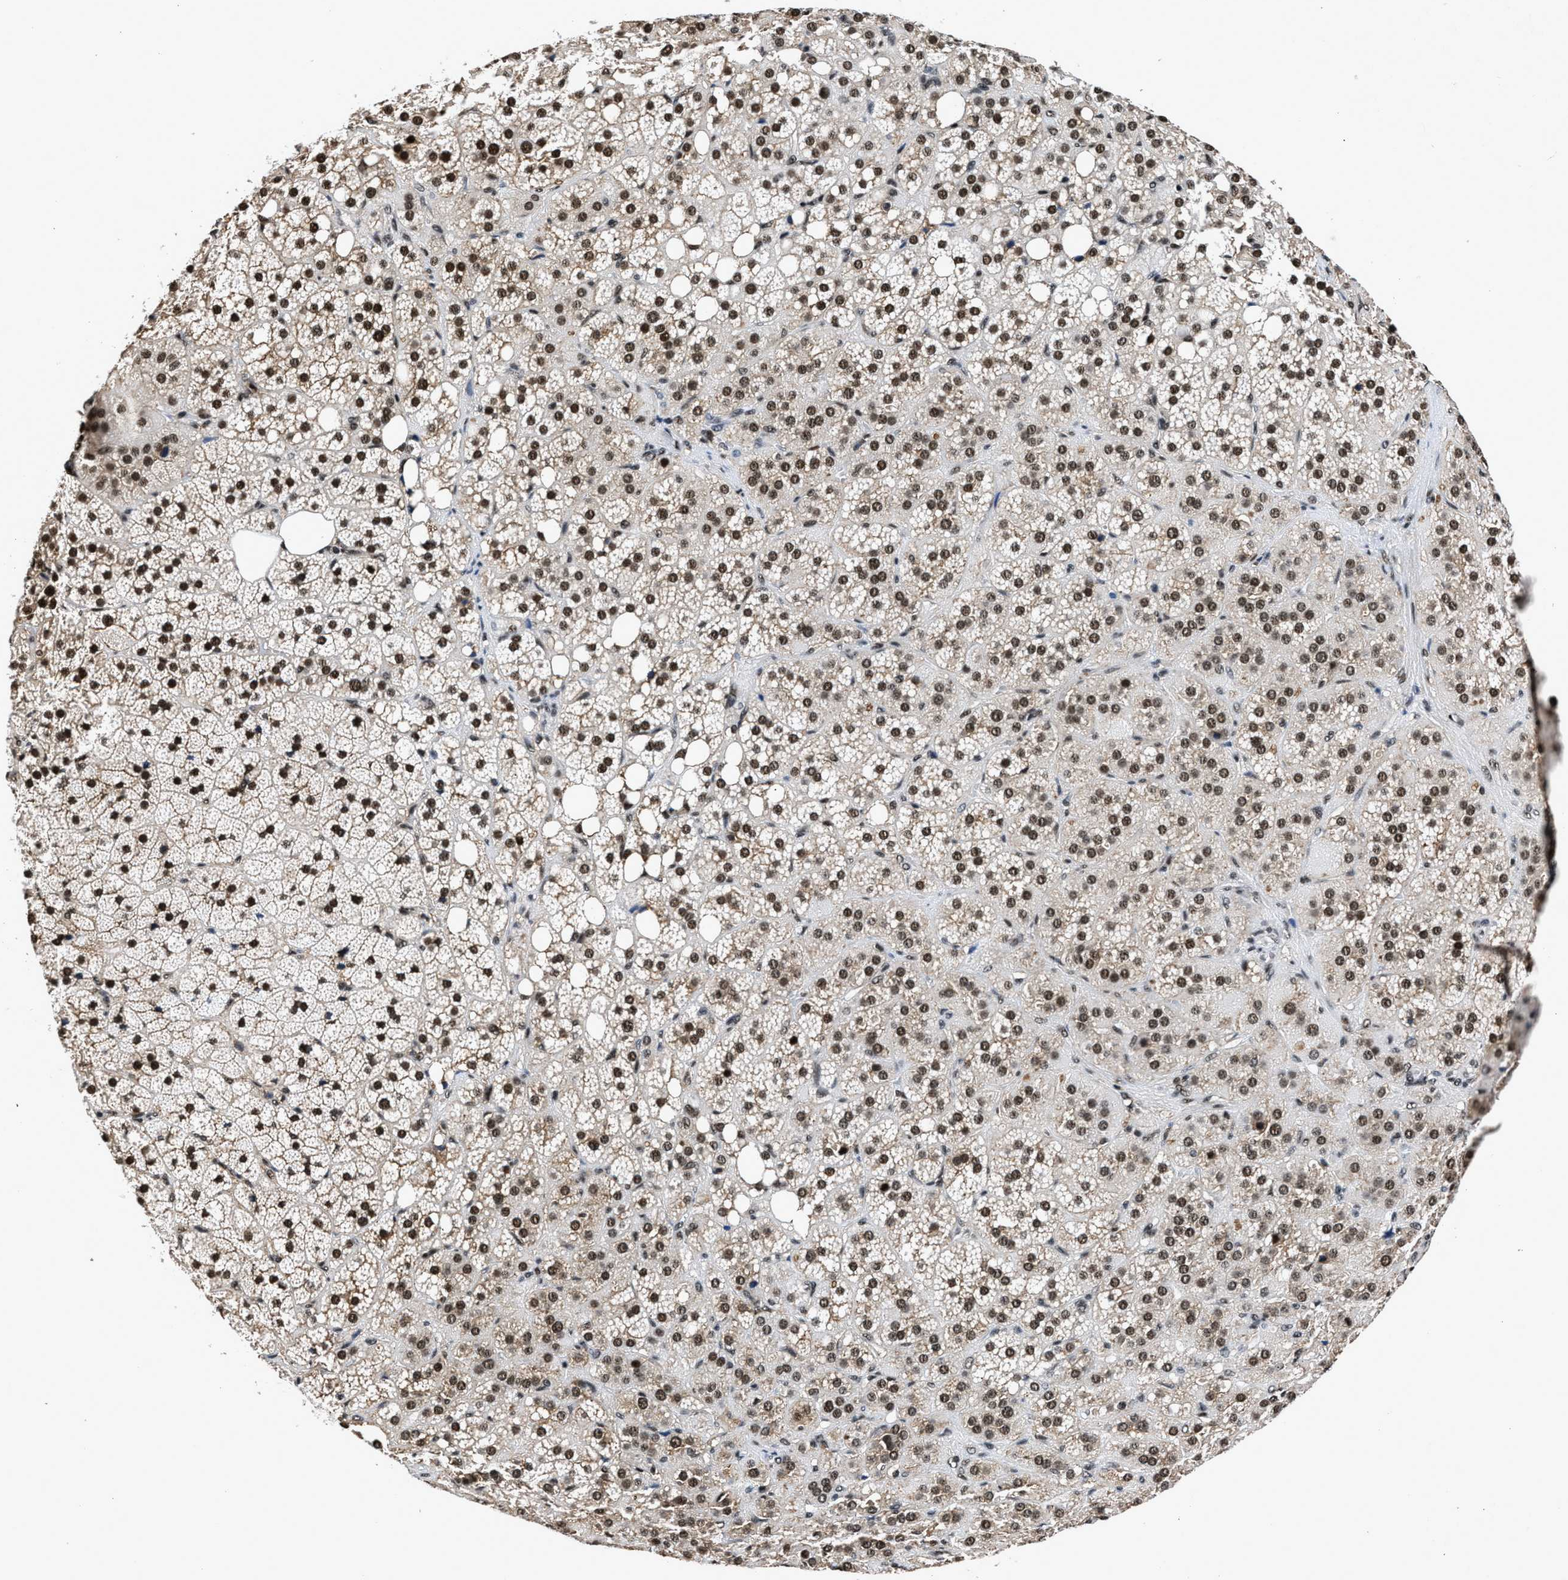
{"staining": {"intensity": "strong", "quantity": ">75%", "location": "nuclear"}, "tissue": "adrenal gland", "cell_type": "Glandular cells", "image_type": "normal", "snomed": [{"axis": "morphology", "description": "Normal tissue, NOS"}, {"axis": "topography", "description": "Adrenal gland"}], "caption": "Protein expression by IHC exhibits strong nuclear positivity in approximately >75% of glandular cells in benign adrenal gland. Nuclei are stained in blue.", "gene": "HNRNPF", "patient": {"sex": "female", "age": 59}}